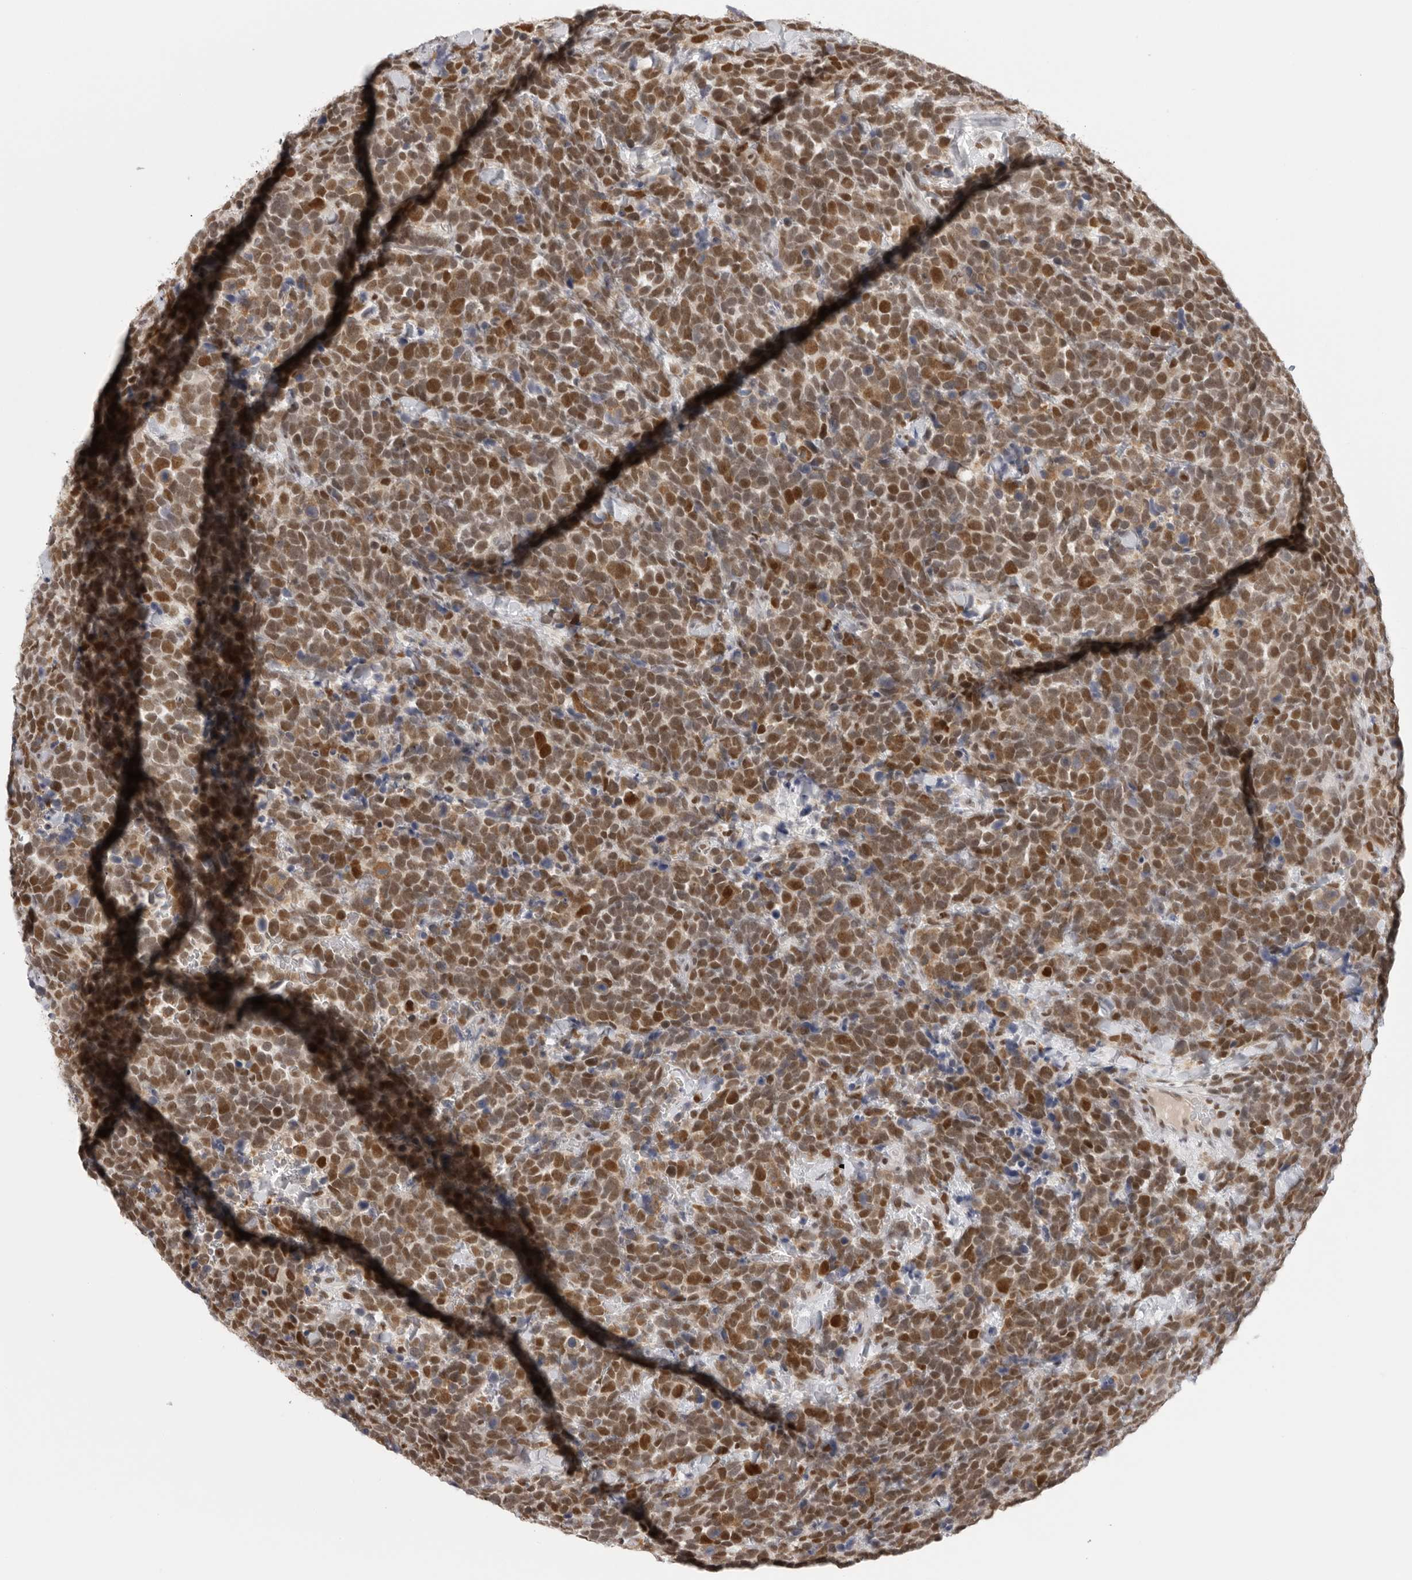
{"staining": {"intensity": "moderate", "quantity": ">75%", "location": "nuclear"}, "tissue": "urothelial cancer", "cell_type": "Tumor cells", "image_type": "cancer", "snomed": [{"axis": "morphology", "description": "Urothelial carcinoma, High grade"}, {"axis": "topography", "description": "Urinary bladder"}], "caption": "Immunohistochemical staining of urothelial carcinoma (high-grade) displays moderate nuclear protein staining in approximately >75% of tumor cells.", "gene": "RPA2", "patient": {"sex": "female", "age": 82}}